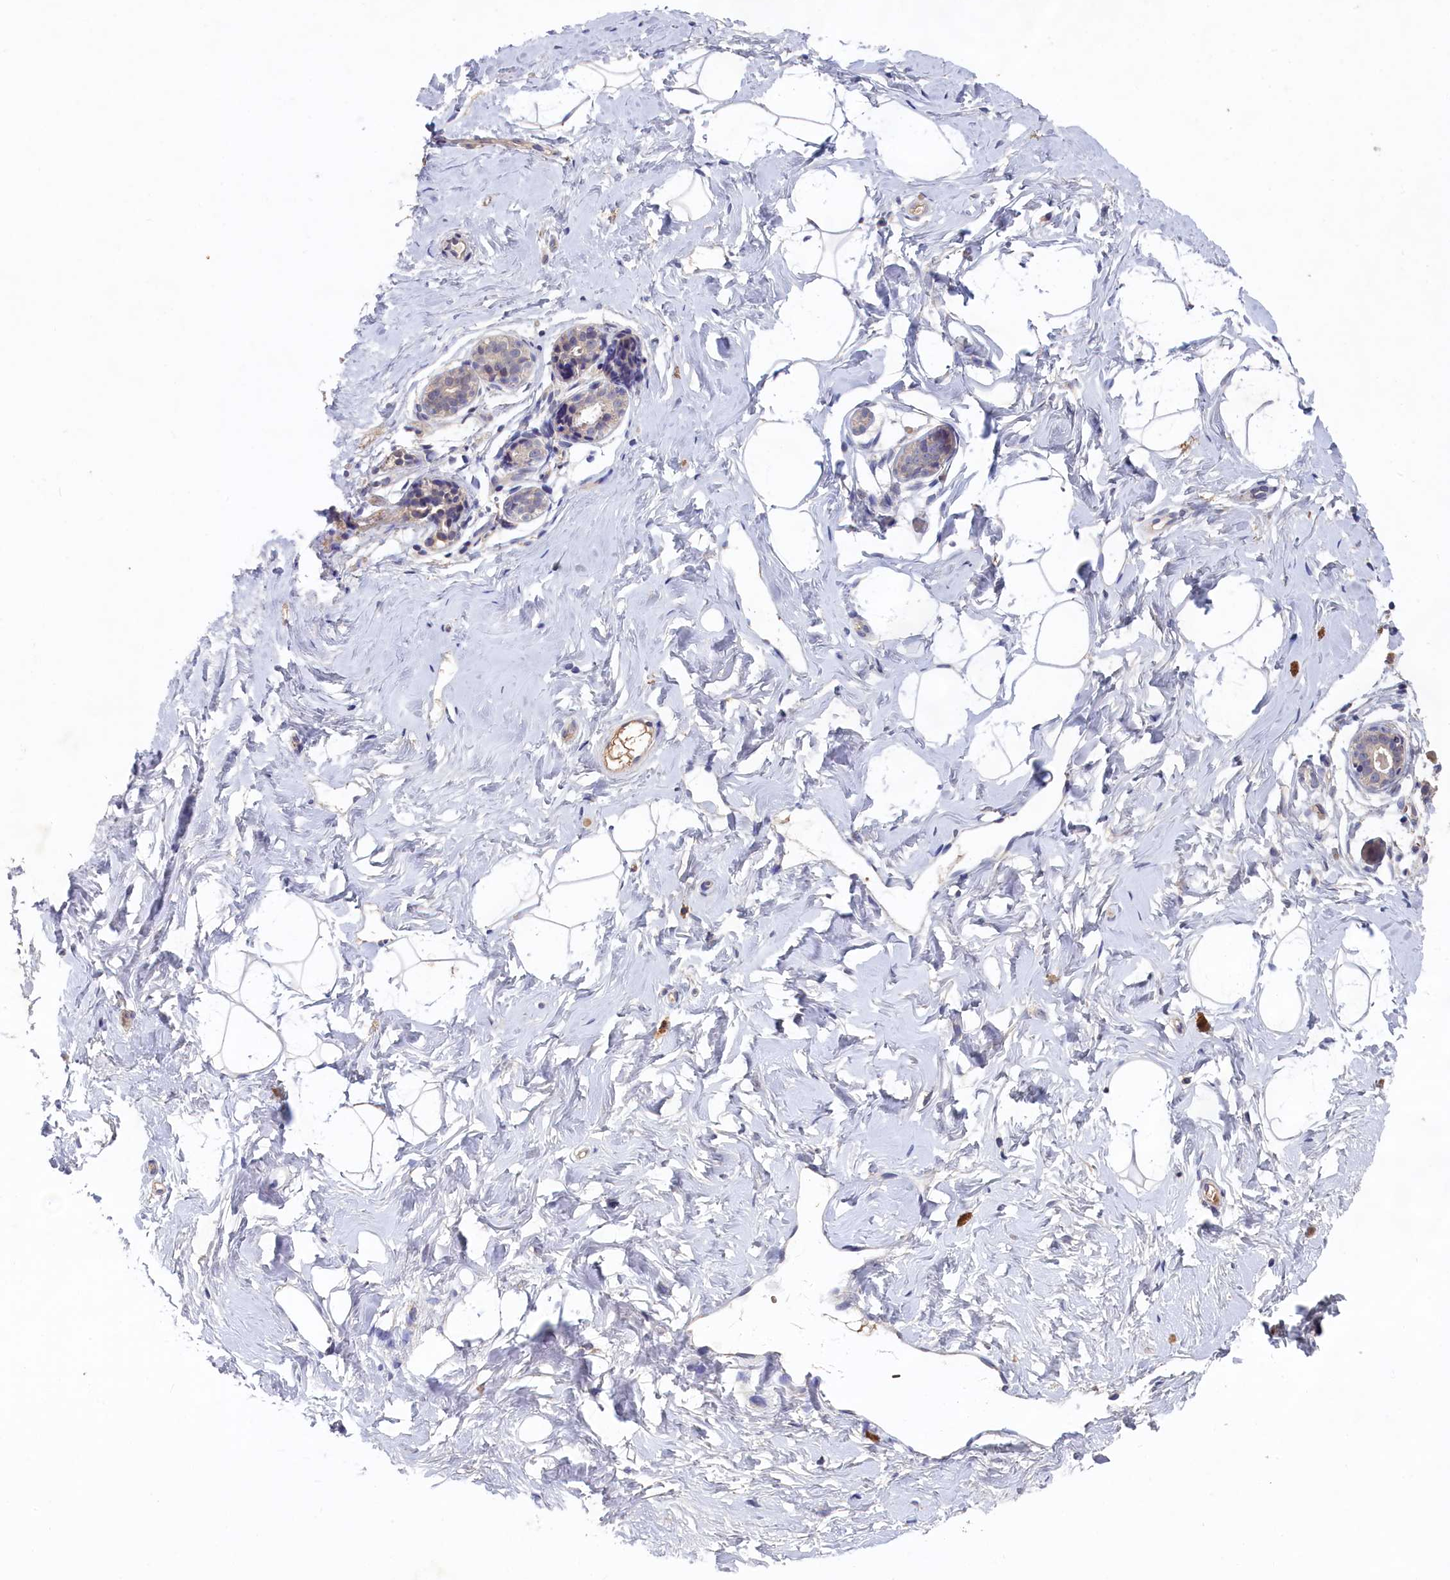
{"staining": {"intensity": "negative", "quantity": "none", "location": "none"}, "tissue": "breast", "cell_type": "Adipocytes", "image_type": "normal", "snomed": [{"axis": "morphology", "description": "Normal tissue, NOS"}, {"axis": "morphology", "description": "Adenoma, NOS"}, {"axis": "topography", "description": "Breast"}], "caption": "This is an IHC image of benign human breast. There is no expression in adipocytes.", "gene": "CELF5", "patient": {"sex": "female", "age": 23}}